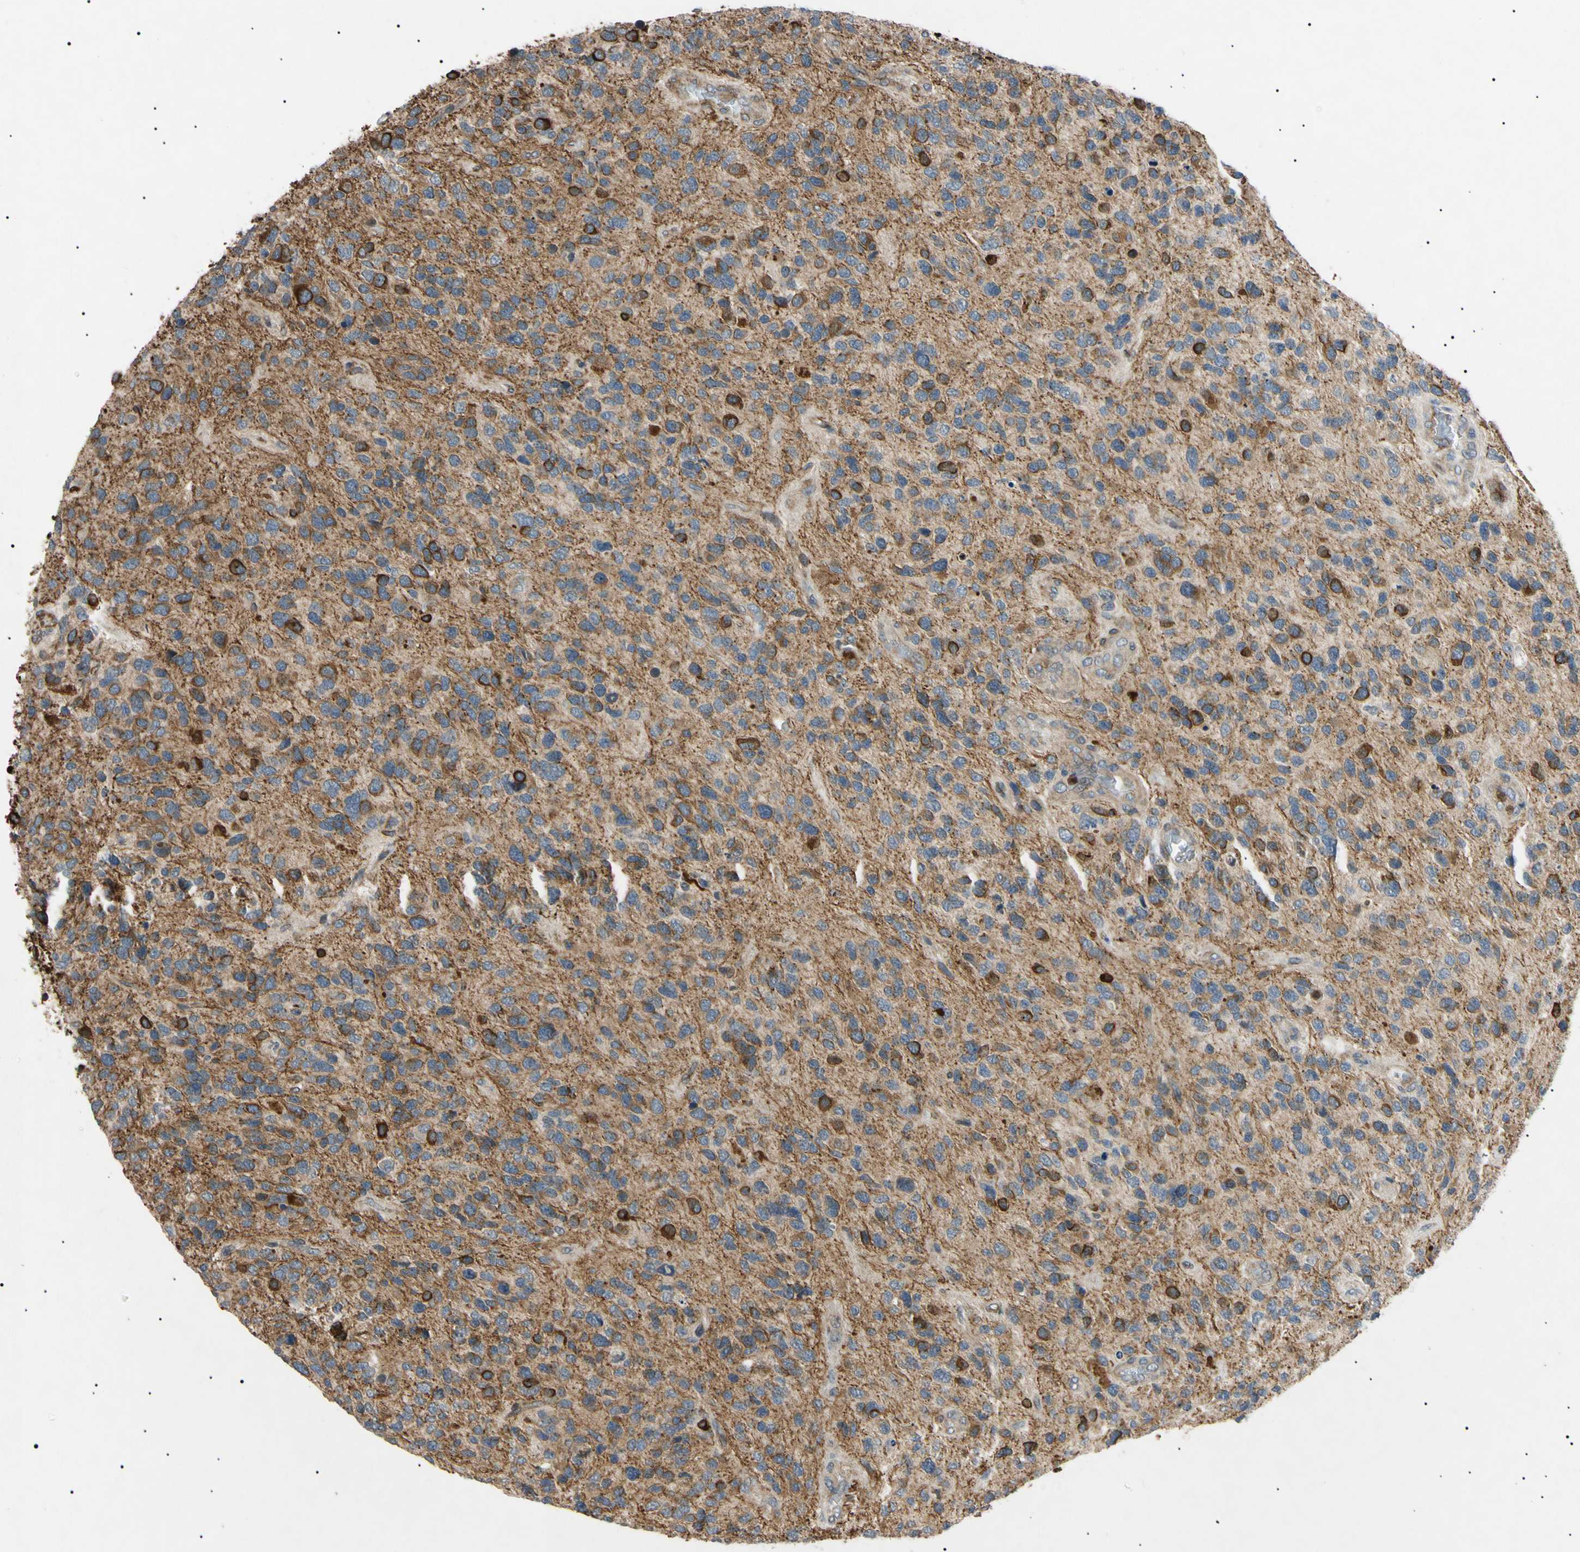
{"staining": {"intensity": "strong", "quantity": "<25%", "location": "cytoplasmic/membranous,nuclear"}, "tissue": "glioma", "cell_type": "Tumor cells", "image_type": "cancer", "snomed": [{"axis": "morphology", "description": "Glioma, malignant, High grade"}, {"axis": "topography", "description": "Brain"}], "caption": "Glioma stained with DAB IHC demonstrates medium levels of strong cytoplasmic/membranous and nuclear staining in about <25% of tumor cells. The protein of interest is stained brown, and the nuclei are stained in blue (DAB (3,3'-diaminobenzidine) IHC with brightfield microscopy, high magnification).", "gene": "TUBB4A", "patient": {"sex": "female", "age": 58}}